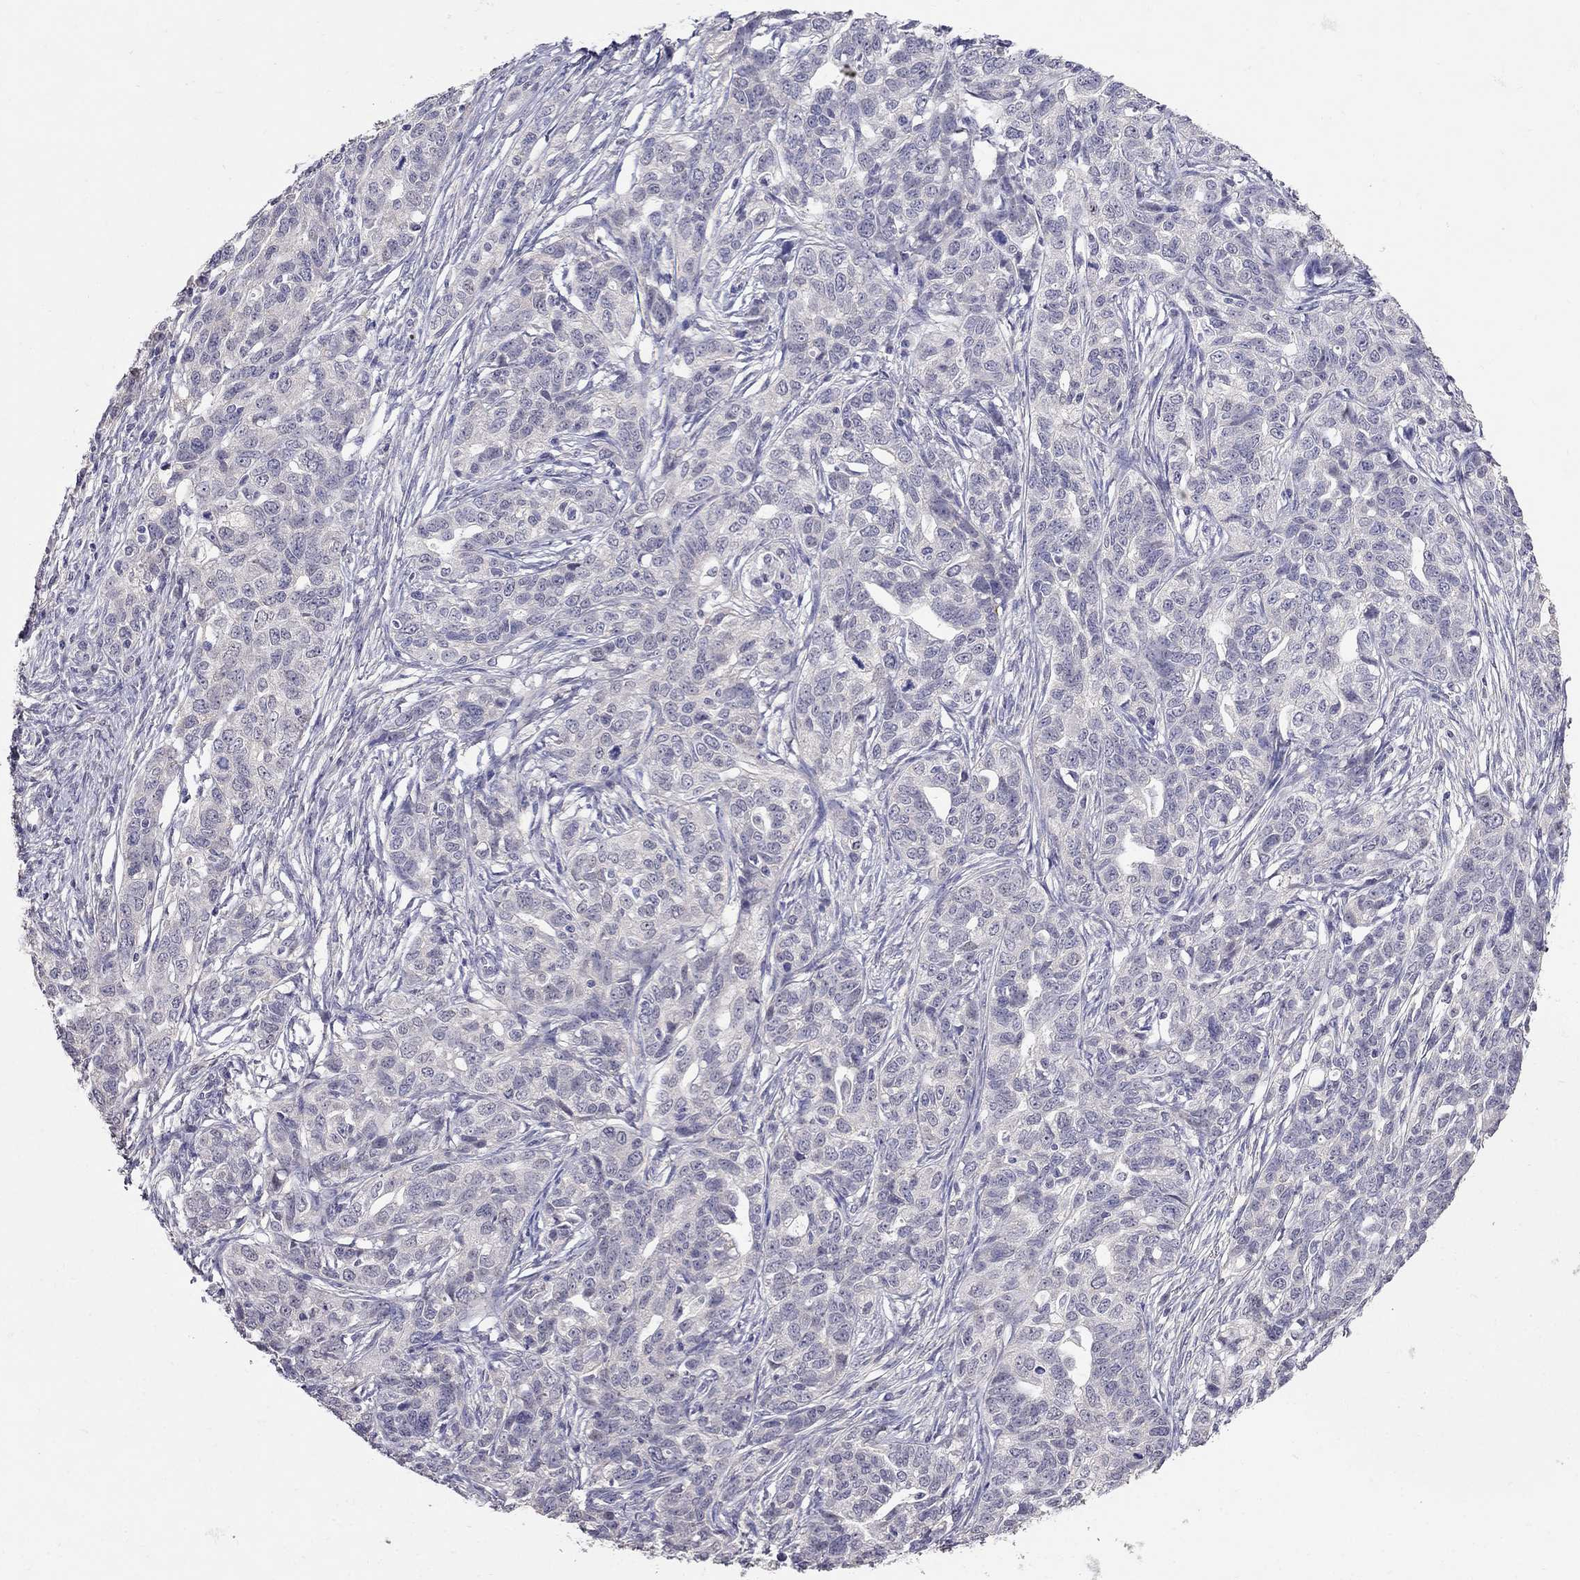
{"staining": {"intensity": "negative", "quantity": "none", "location": "none"}, "tissue": "ovarian cancer", "cell_type": "Tumor cells", "image_type": "cancer", "snomed": [{"axis": "morphology", "description": "Cystadenocarcinoma, serous, NOS"}, {"axis": "topography", "description": "Ovary"}], "caption": "This is an IHC image of human ovarian cancer (serous cystadenocarcinoma). There is no expression in tumor cells.", "gene": "MYO3B", "patient": {"sex": "female", "age": 71}}